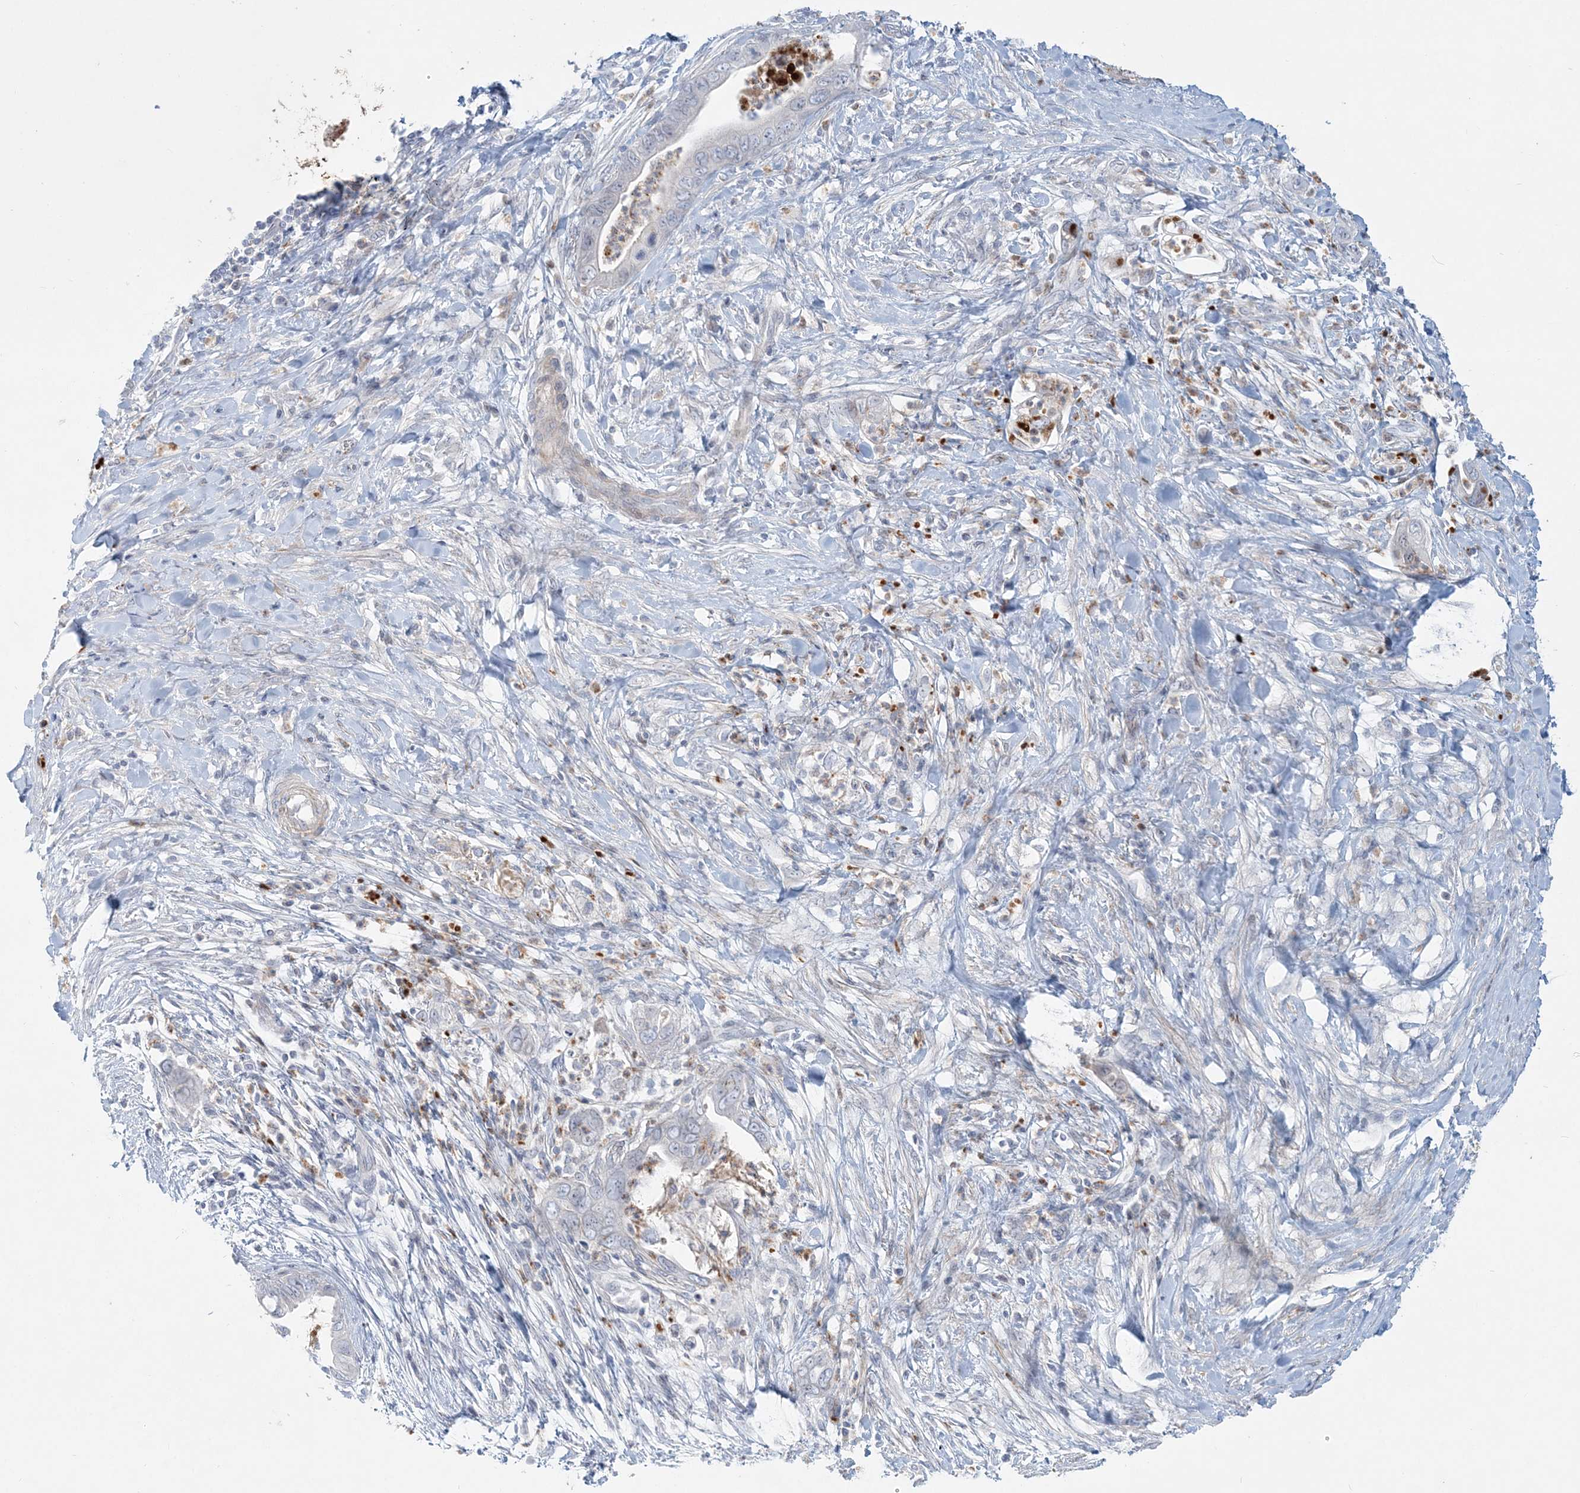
{"staining": {"intensity": "negative", "quantity": "none", "location": "none"}, "tissue": "pancreatic cancer", "cell_type": "Tumor cells", "image_type": "cancer", "snomed": [{"axis": "morphology", "description": "Adenocarcinoma, NOS"}, {"axis": "topography", "description": "Pancreas"}], "caption": "Immunohistochemistry (IHC) histopathology image of neoplastic tissue: pancreatic adenocarcinoma stained with DAB demonstrates no significant protein expression in tumor cells.", "gene": "DNAH5", "patient": {"sex": "male", "age": 75}}